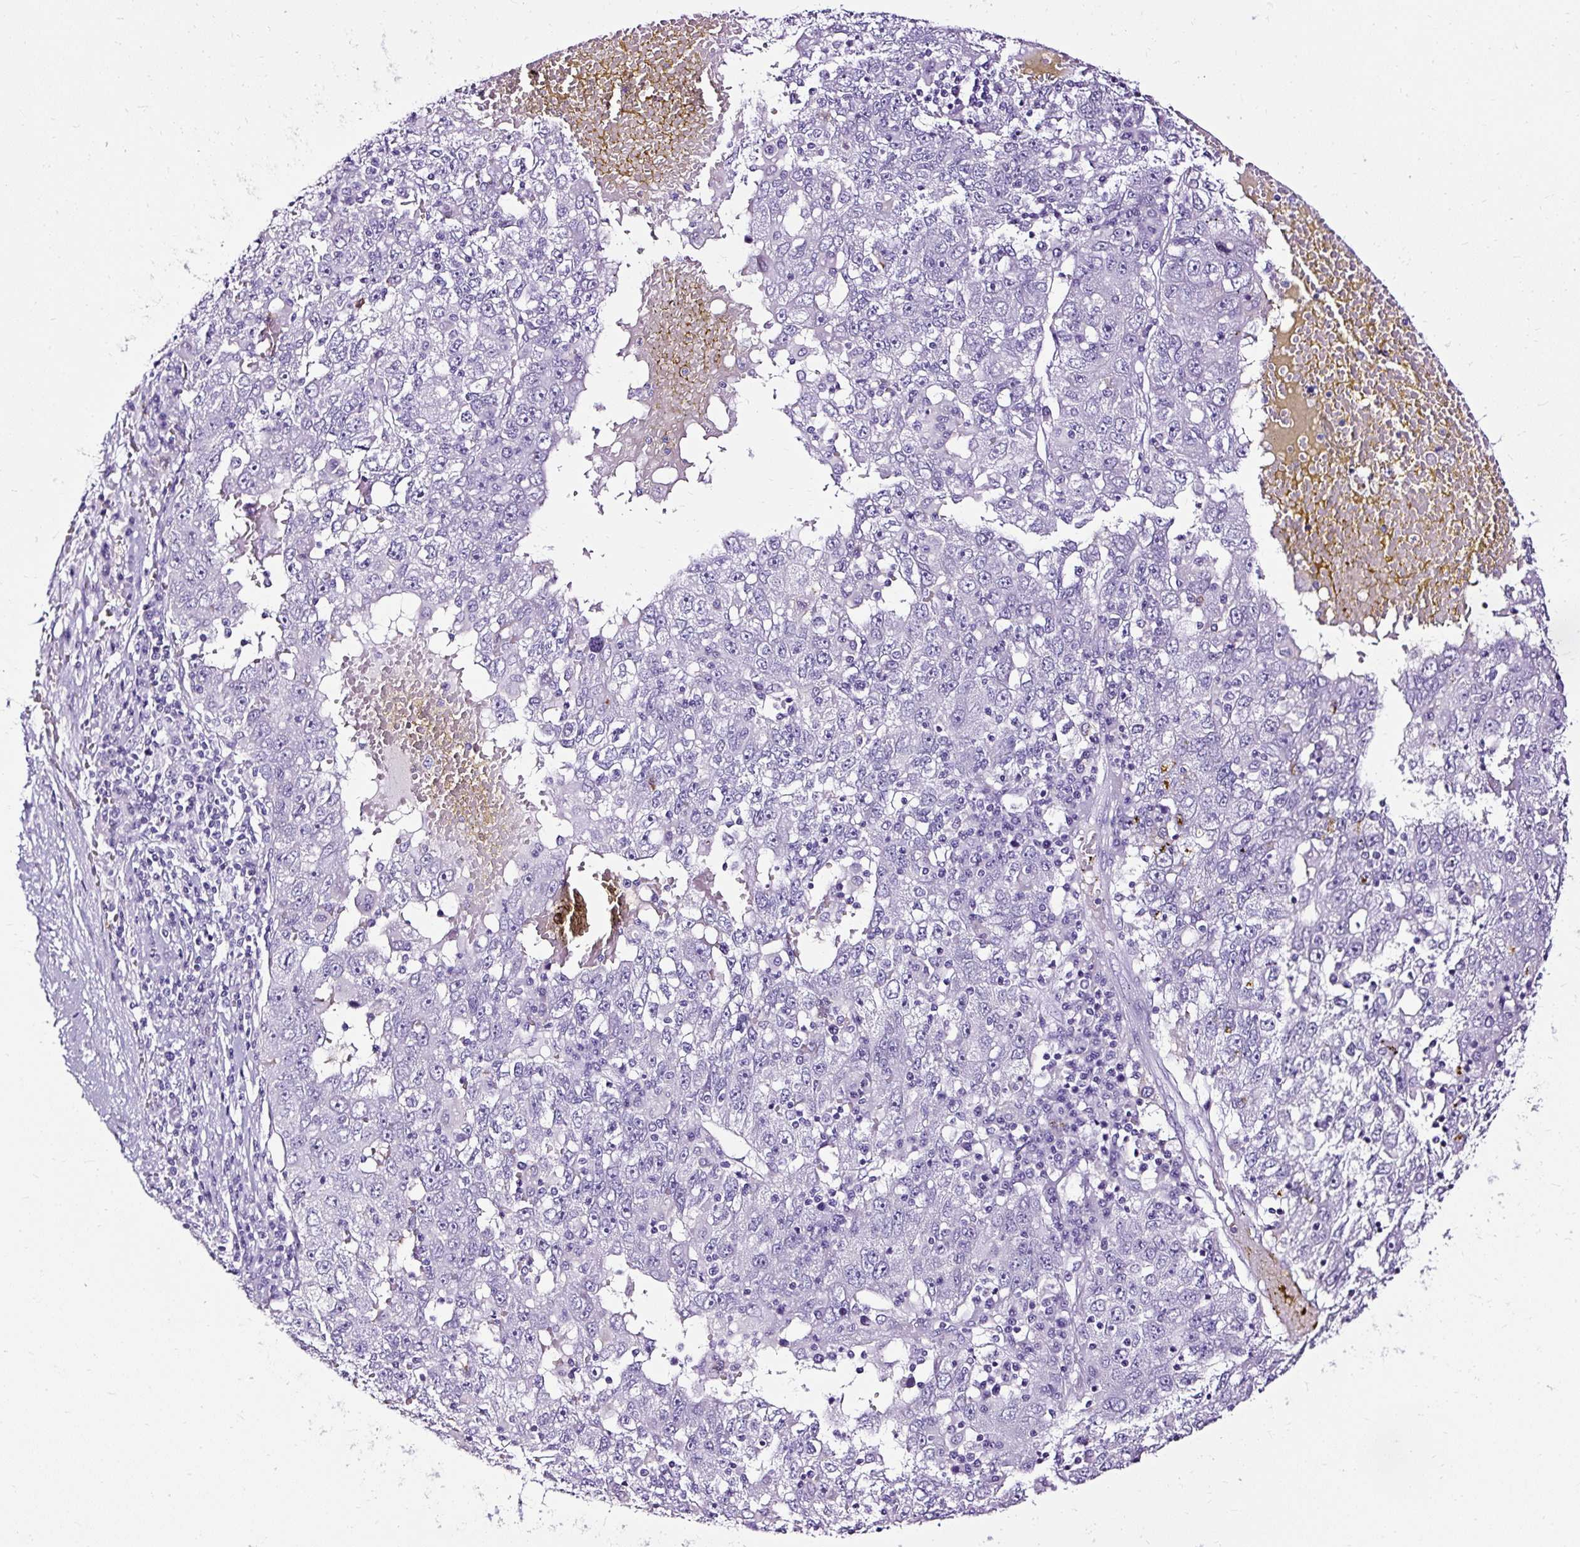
{"staining": {"intensity": "negative", "quantity": "none", "location": "none"}, "tissue": "liver cancer", "cell_type": "Tumor cells", "image_type": "cancer", "snomed": [{"axis": "morphology", "description": "Carcinoma, Hepatocellular, NOS"}, {"axis": "topography", "description": "Liver"}], "caption": "Immunohistochemistry photomicrograph of neoplastic tissue: liver cancer stained with DAB shows no significant protein expression in tumor cells.", "gene": "SLC7A8", "patient": {"sex": "male", "age": 49}}